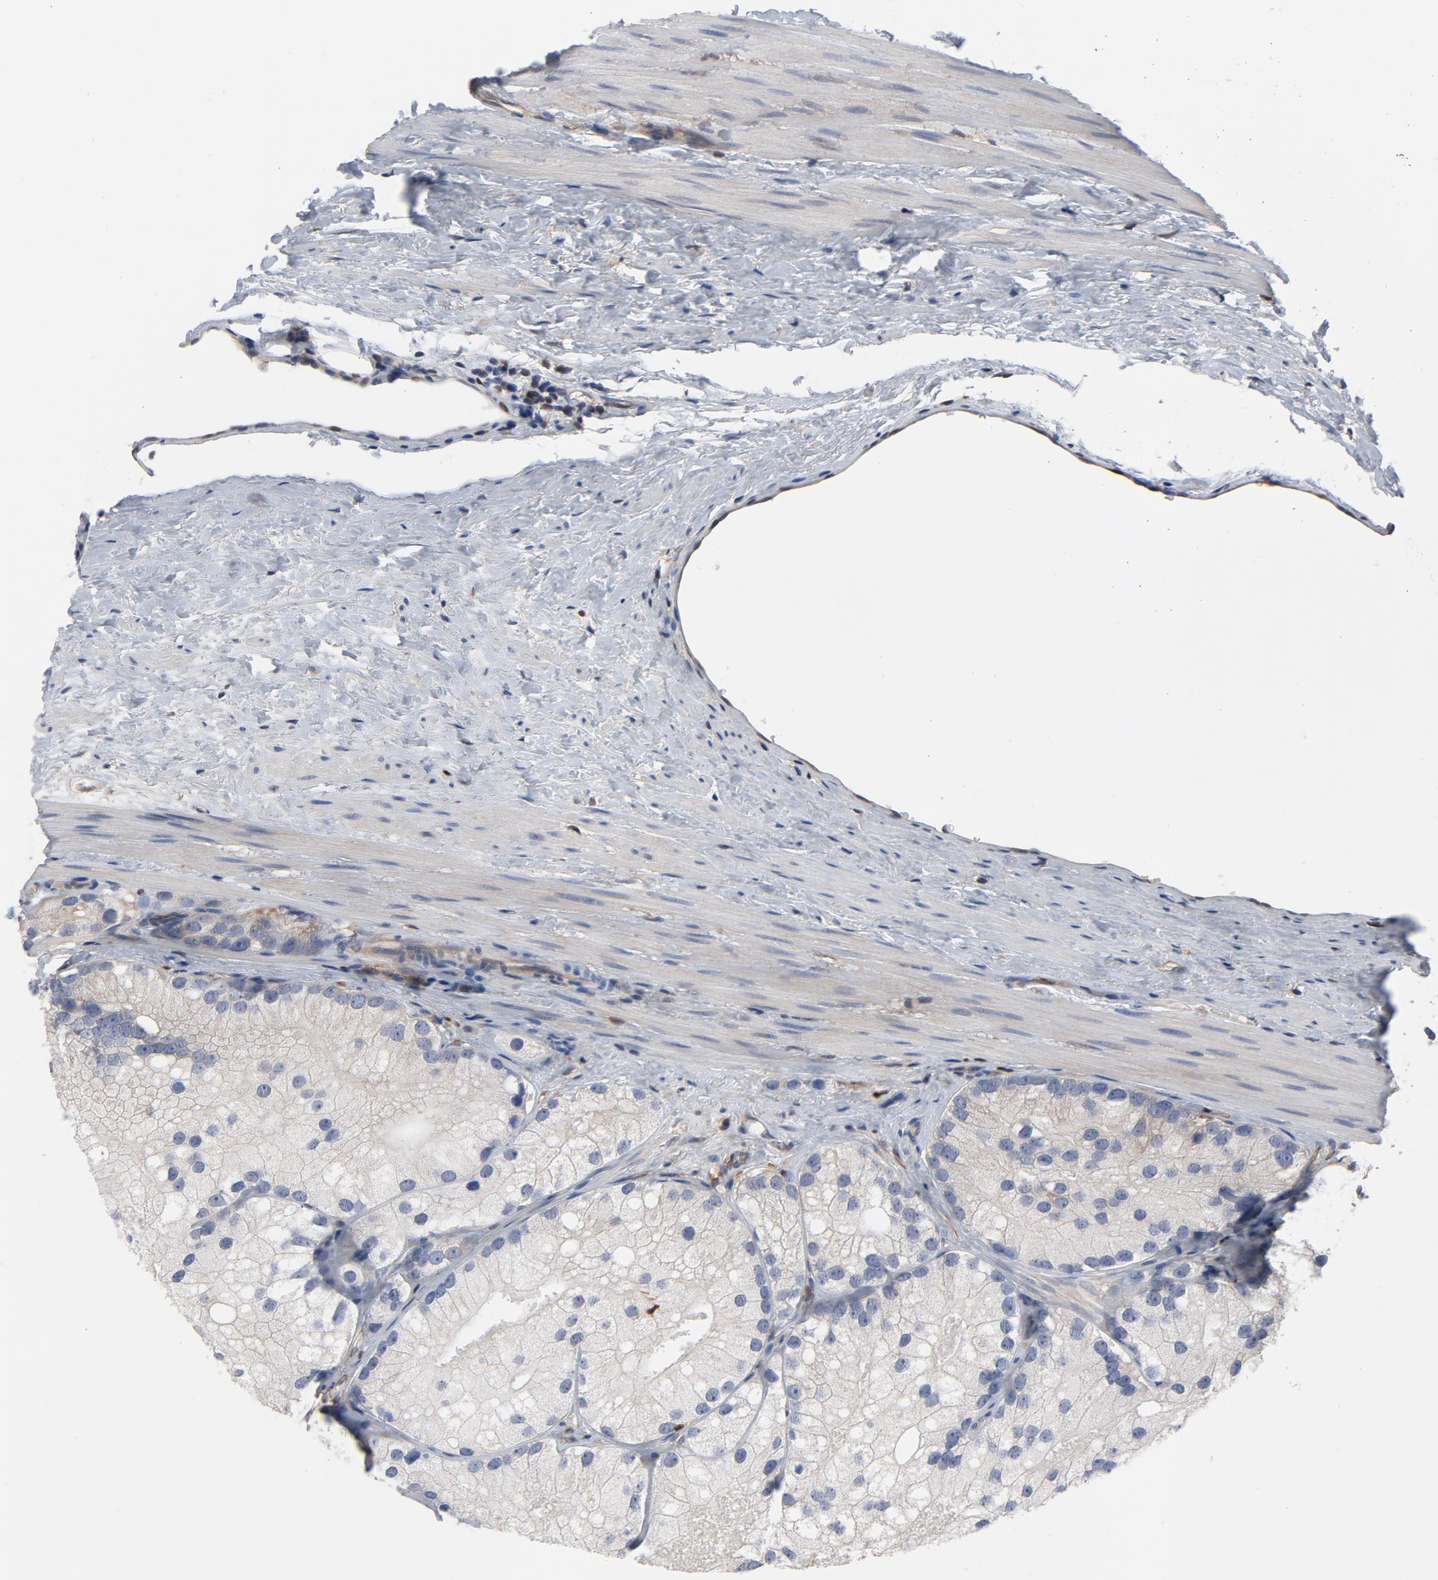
{"staining": {"intensity": "negative", "quantity": "none", "location": "none"}, "tissue": "prostate cancer", "cell_type": "Tumor cells", "image_type": "cancer", "snomed": [{"axis": "morphology", "description": "Adenocarcinoma, Low grade"}, {"axis": "topography", "description": "Prostate"}], "caption": "Immunohistochemistry micrograph of neoplastic tissue: human prostate cancer stained with DAB displays no significant protein staining in tumor cells.", "gene": "NFKB1", "patient": {"sex": "male", "age": 69}}